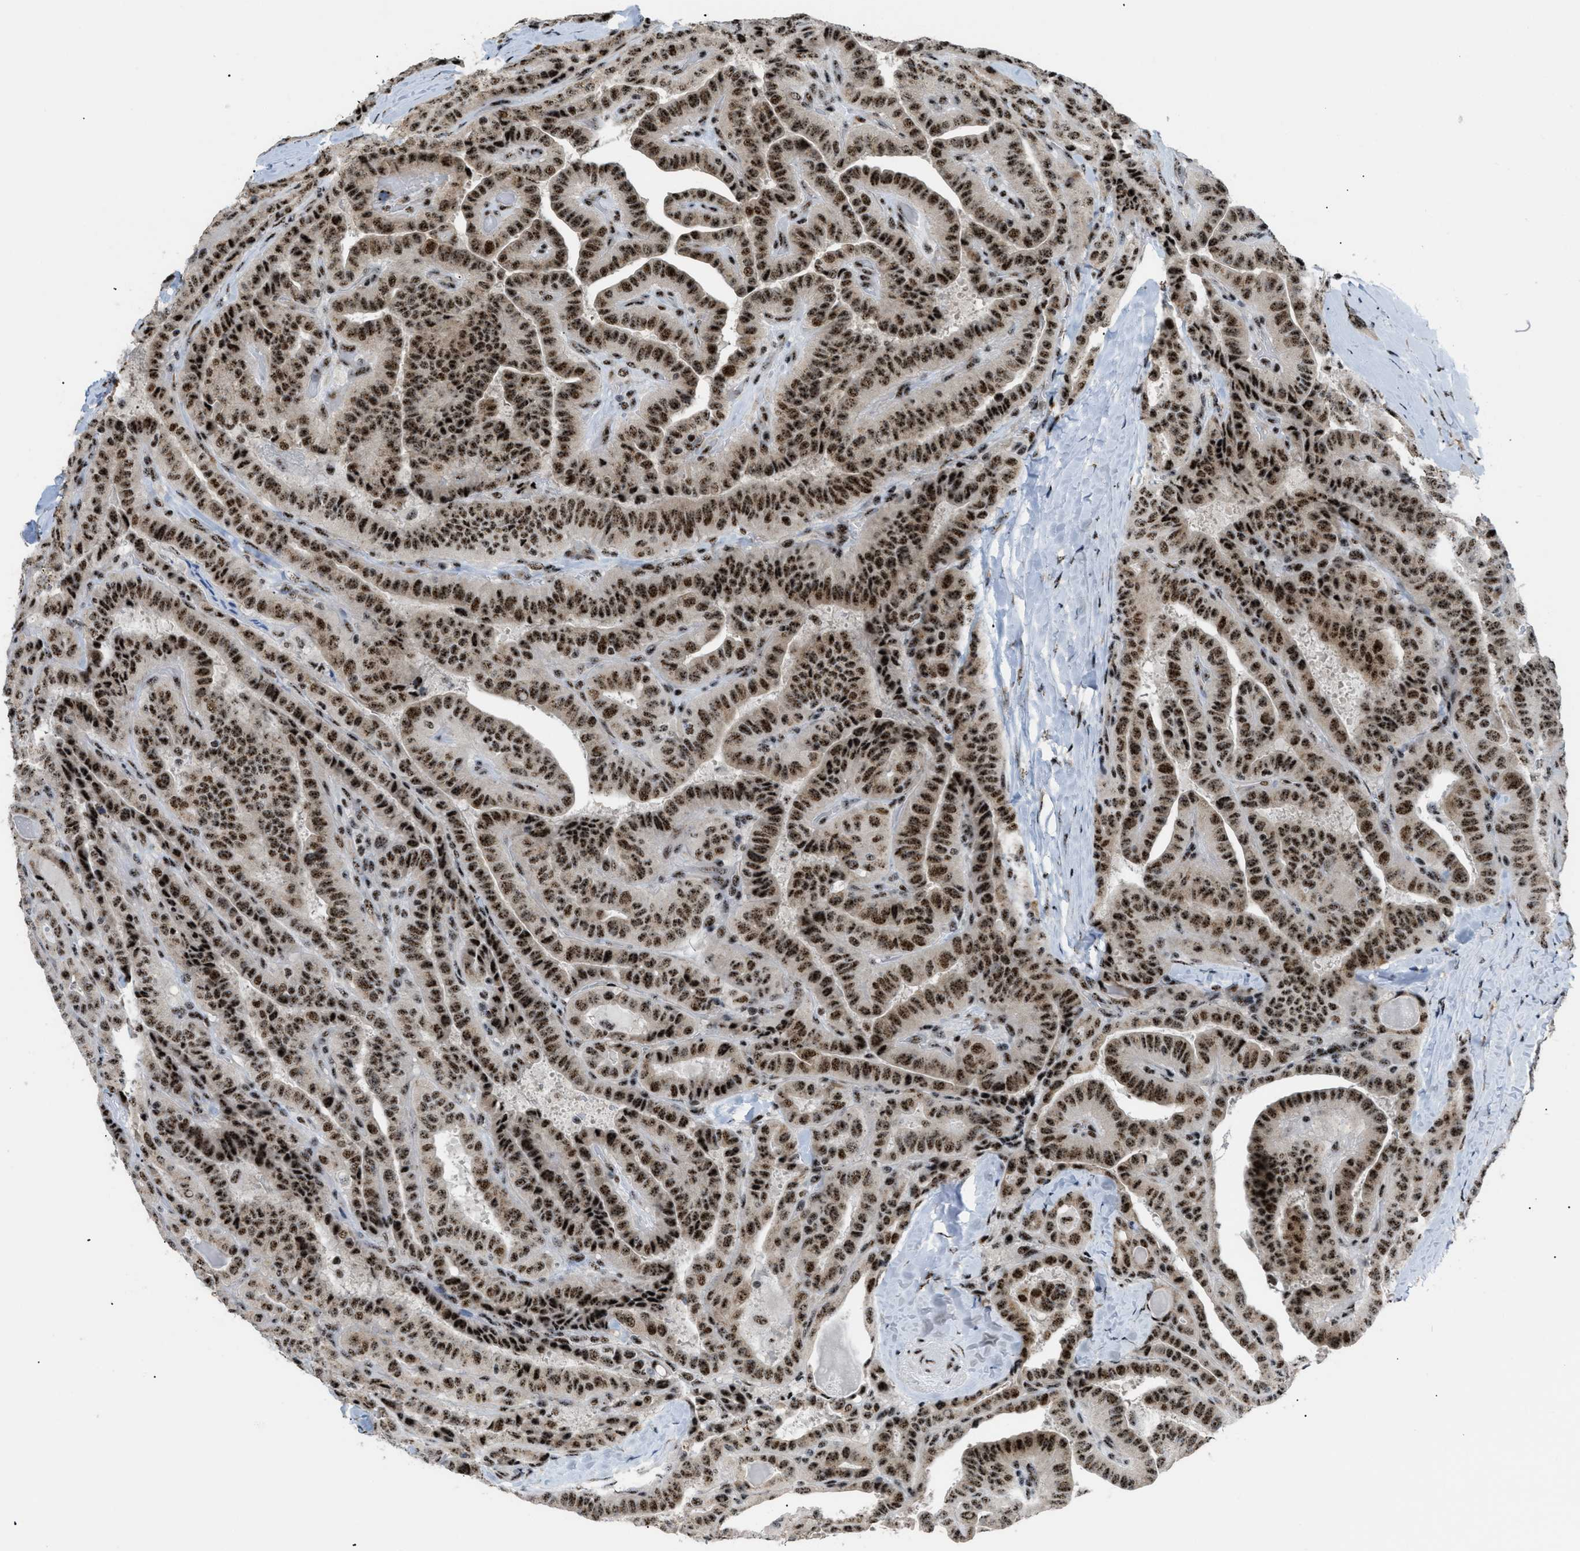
{"staining": {"intensity": "strong", "quantity": ">75%", "location": "nuclear"}, "tissue": "thyroid cancer", "cell_type": "Tumor cells", "image_type": "cancer", "snomed": [{"axis": "morphology", "description": "Papillary adenocarcinoma, NOS"}, {"axis": "topography", "description": "Thyroid gland"}], "caption": "Human thyroid cancer stained for a protein (brown) demonstrates strong nuclear positive expression in approximately >75% of tumor cells.", "gene": "CDR2", "patient": {"sex": "male", "age": 77}}